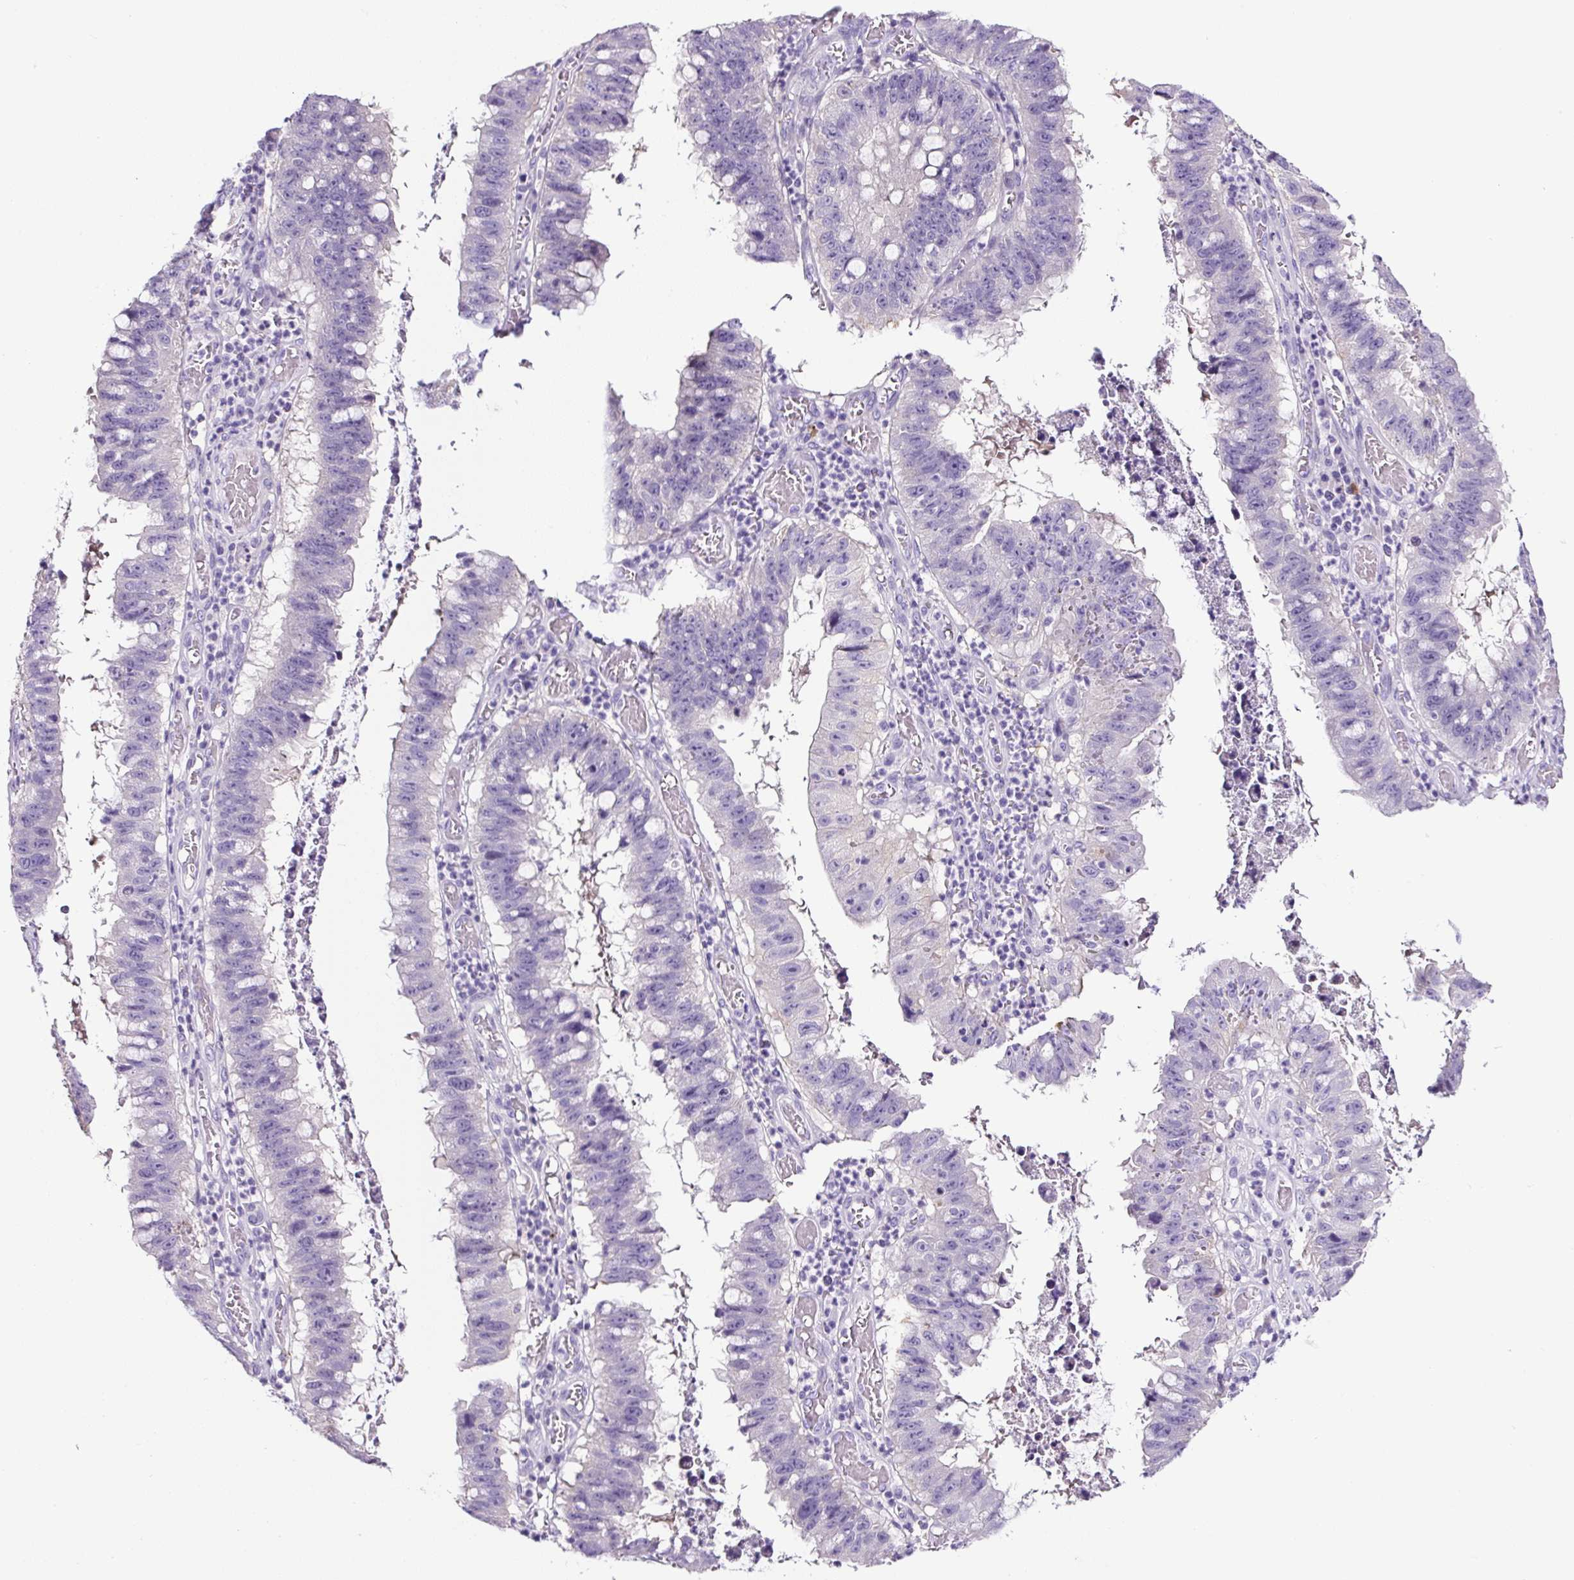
{"staining": {"intensity": "negative", "quantity": "none", "location": "none"}, "tissue": "stomach cancer", "cell_type": "Tumor cells", "image_type": "cancer", "snomed": [{"axis": "morphology", "description": "Adenocarcinoma, NOS"}, {"axis": "topography", "description": "Stomach"}], "caption": "This histopathology image is of stomach adenocarcinoma stained with immunohistochemistry (IHC) to label a protein in brown with the nuclei are counter-stained blue. There is no expression in tumor cells.", "gene": "SP8", "patient": {"sex": "male", "age": 59}}